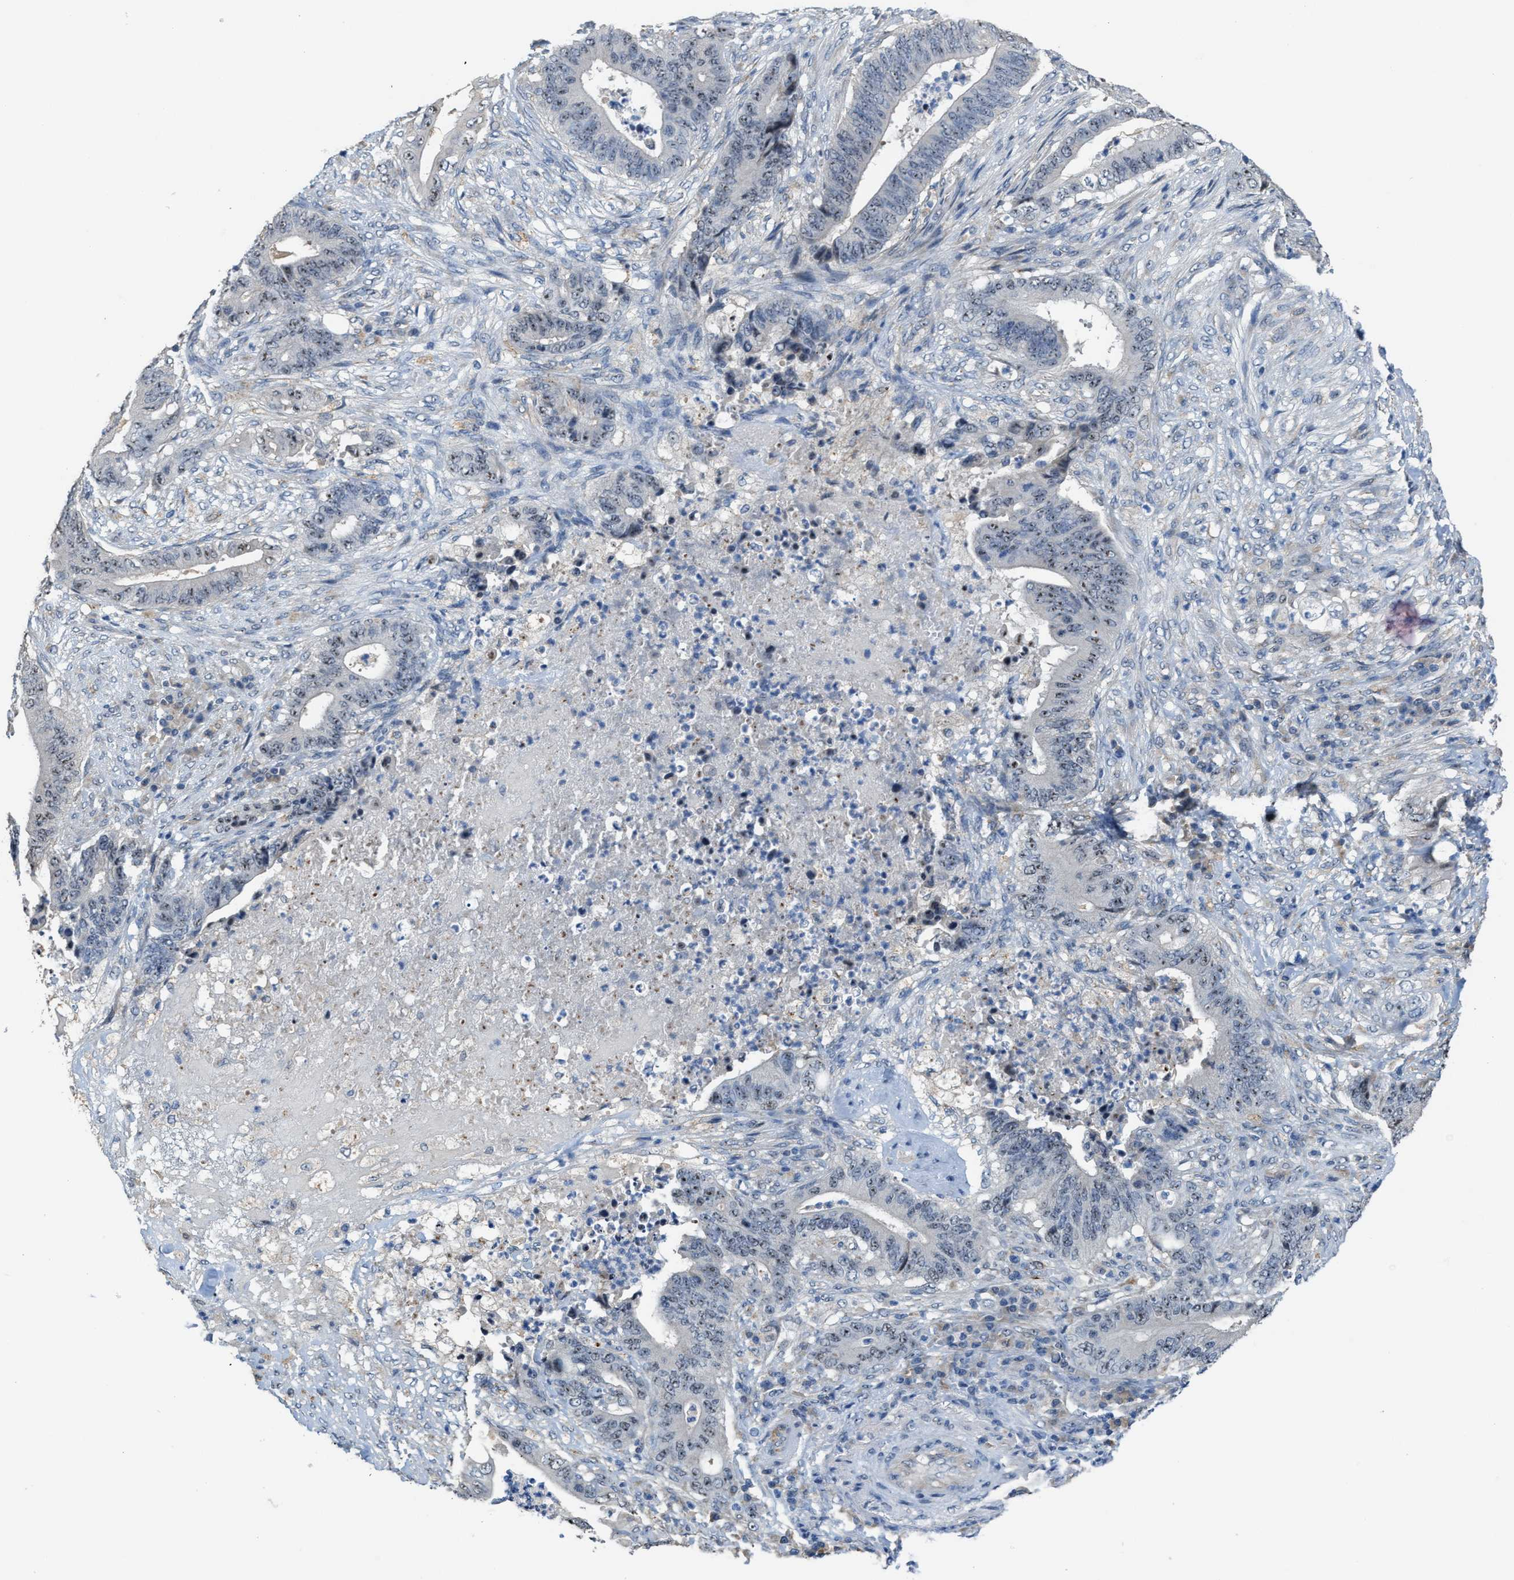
{"staining": {"intensity": "weak", "quantity": ">75%", "location": "nuclear"}, "tissue": "stomach cancer", "cell_type": "Tumor cells", "image_type": "cancer", "snomed": [{"axis": "morphology", "description": "Adenocarcinoma, NOS"}, {"axis": "topography", "description": "Stomach"}], "caption": "Adenocarcinoma (stomach) was stained to show a protein in brown. There is low levels of weak nuclear expression in about >75% of tumor cells.", "gene": "ZNF783", "patient": {"sex": "female", "age": 73}}